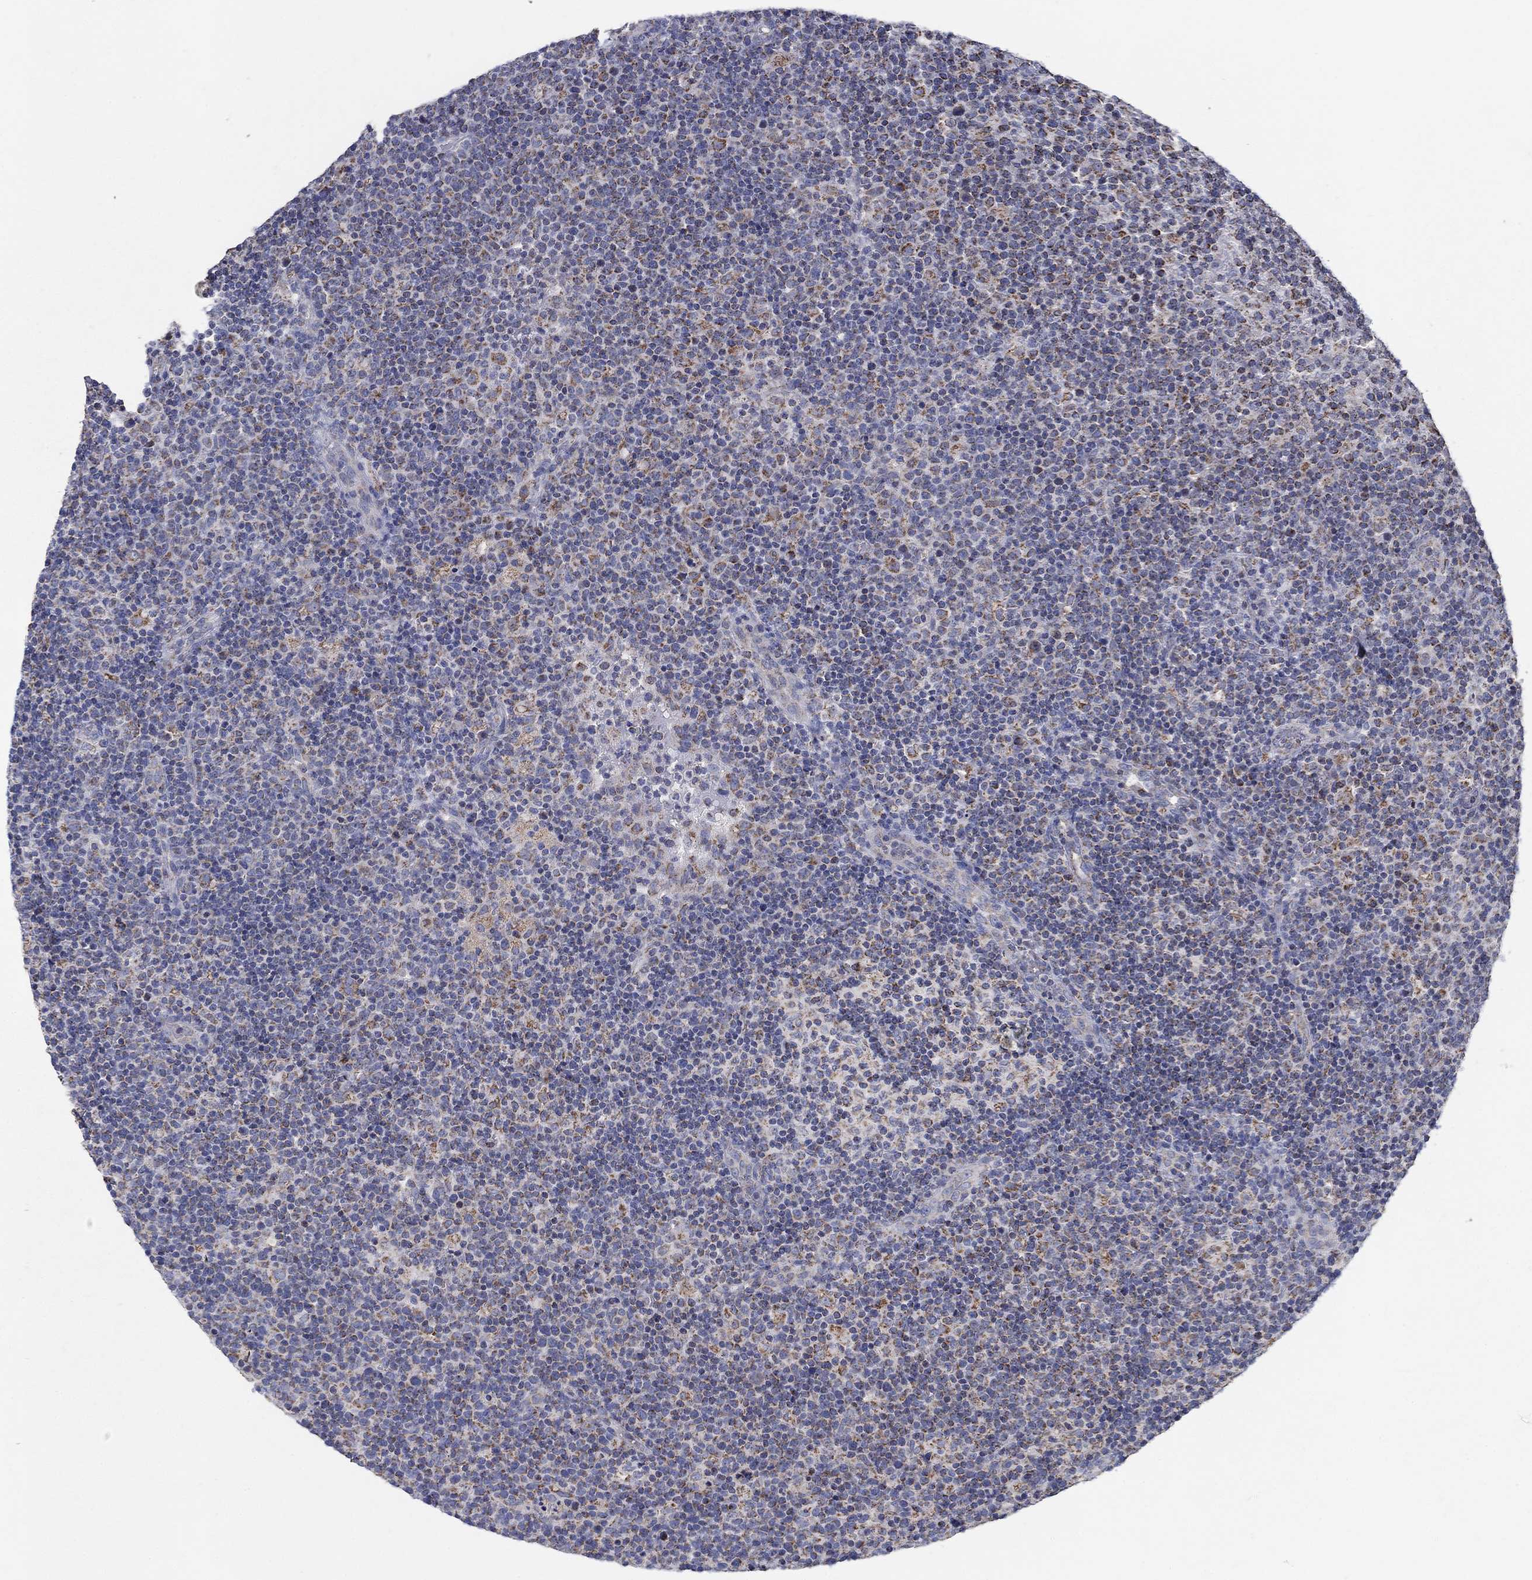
{"staining": {"intensity": "moderate", "quantity": "25%-75%", "location": "cytoplasmic/membranous"}, "tissue": "lymphoma", "cell_type": "Tumor cells", "image_type": "cancer", "snomed": [{"axis": "morphology", "description": "Malignant lymphoma, non-Hodgkin's type, High grade"}, {"axis": "topography", "description": "Lymph node"}], "caption": "An image of malignant lymphoma, non-Hodgkin's type (high-grade) stained for a protein reveals moderate cytoplasmic/membranous brown staining in tumor cells.", "gene": "C9orf85", "patient": {"sex": "male", "age": 61}}